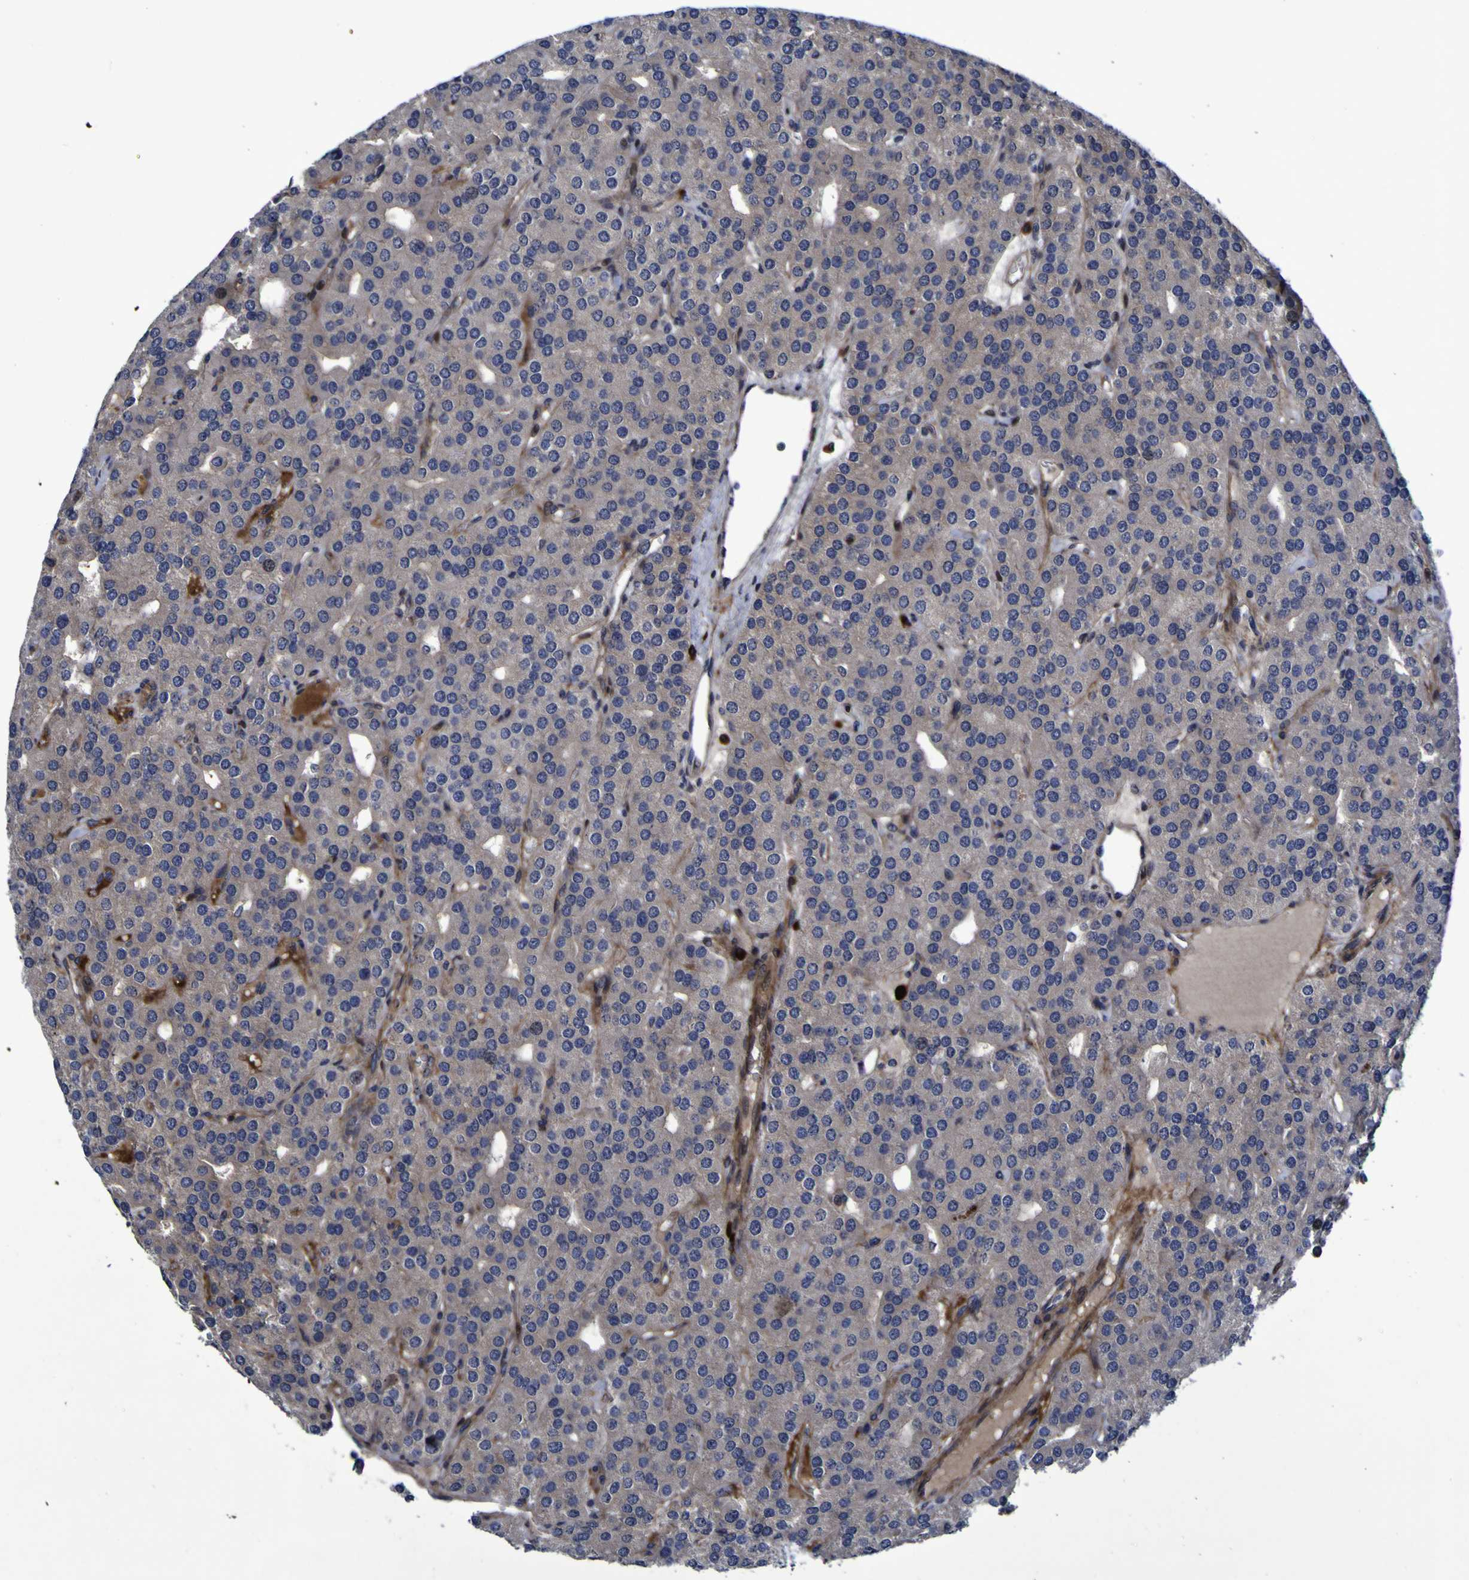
{"staining": {"intensity": "moderate", "quantity": ">75%", "location": "cytoplasmic/membranous,nuclear"}, "tissue": "parathyroid gland", "cell_type": "Glandular cells", "image_type": "normal", "snomed": [{"axis": "morphology", "description": "Normal tissue, NOS"}, {"axis": "morphology", "description": "Adenoma, NOS"}, {"axis": "topography", "description": "Parathyroid gland"}], "caption": "Normal parathyroid gland demonstrates moderate cytoplasmic/membranous,nuclear staining in about >75% of glandular cells, visualized by immunohistochemistry. The staining was performed using DAB (3,3'-diaminobenzidine), with brown indicating positive protein expression. Nuclei are stained blue with hematoxylin.", "gene": "MGLL", "patient": {"sex": "female", "age": 86}}